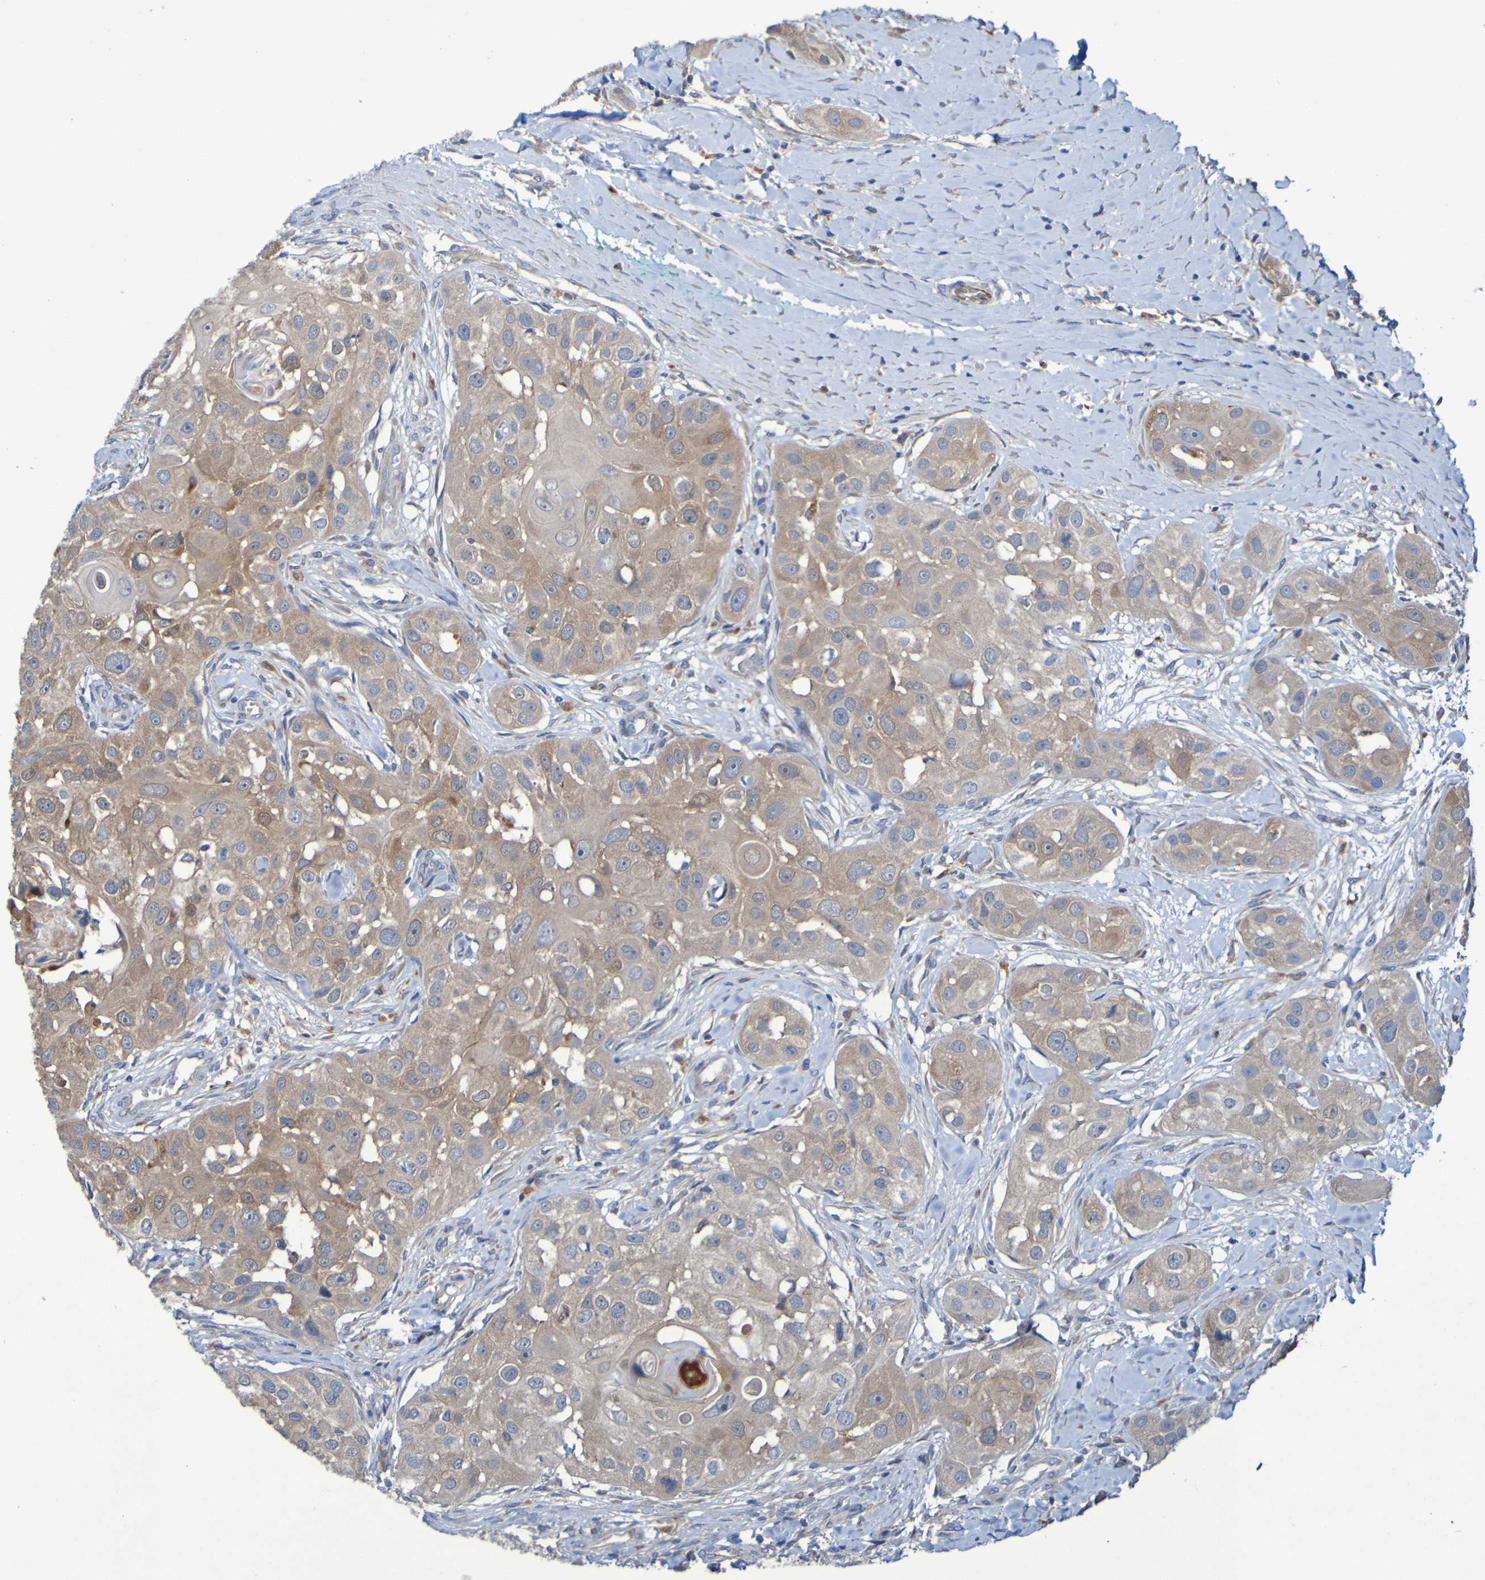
{"staining": {"intensity": "moderate", "quantity": ">75%", "location": "cytoplasmic/membranous"}, "tissue": "head and neck cancer", "cell_type": "Tumor cells", "image_type": "cancer", "snomed": [{"axis": "morphology", "description": "Normal tissue, NOS"}, {"axis": "morphology", "description": "Squamous cell carcinoma, NOS"}, {"axis": "topography", "description": "Skeletal muscle"}, {"axis": "topography", "description": "Head-Neck"}], "caption": "Head and neck cancer (squamous cell carcinoma) stained with a protein marker displays moderate staining in tumor cells.", "gene": "ARHGEF16", "patient": {"sex": "male", "age": 51}}